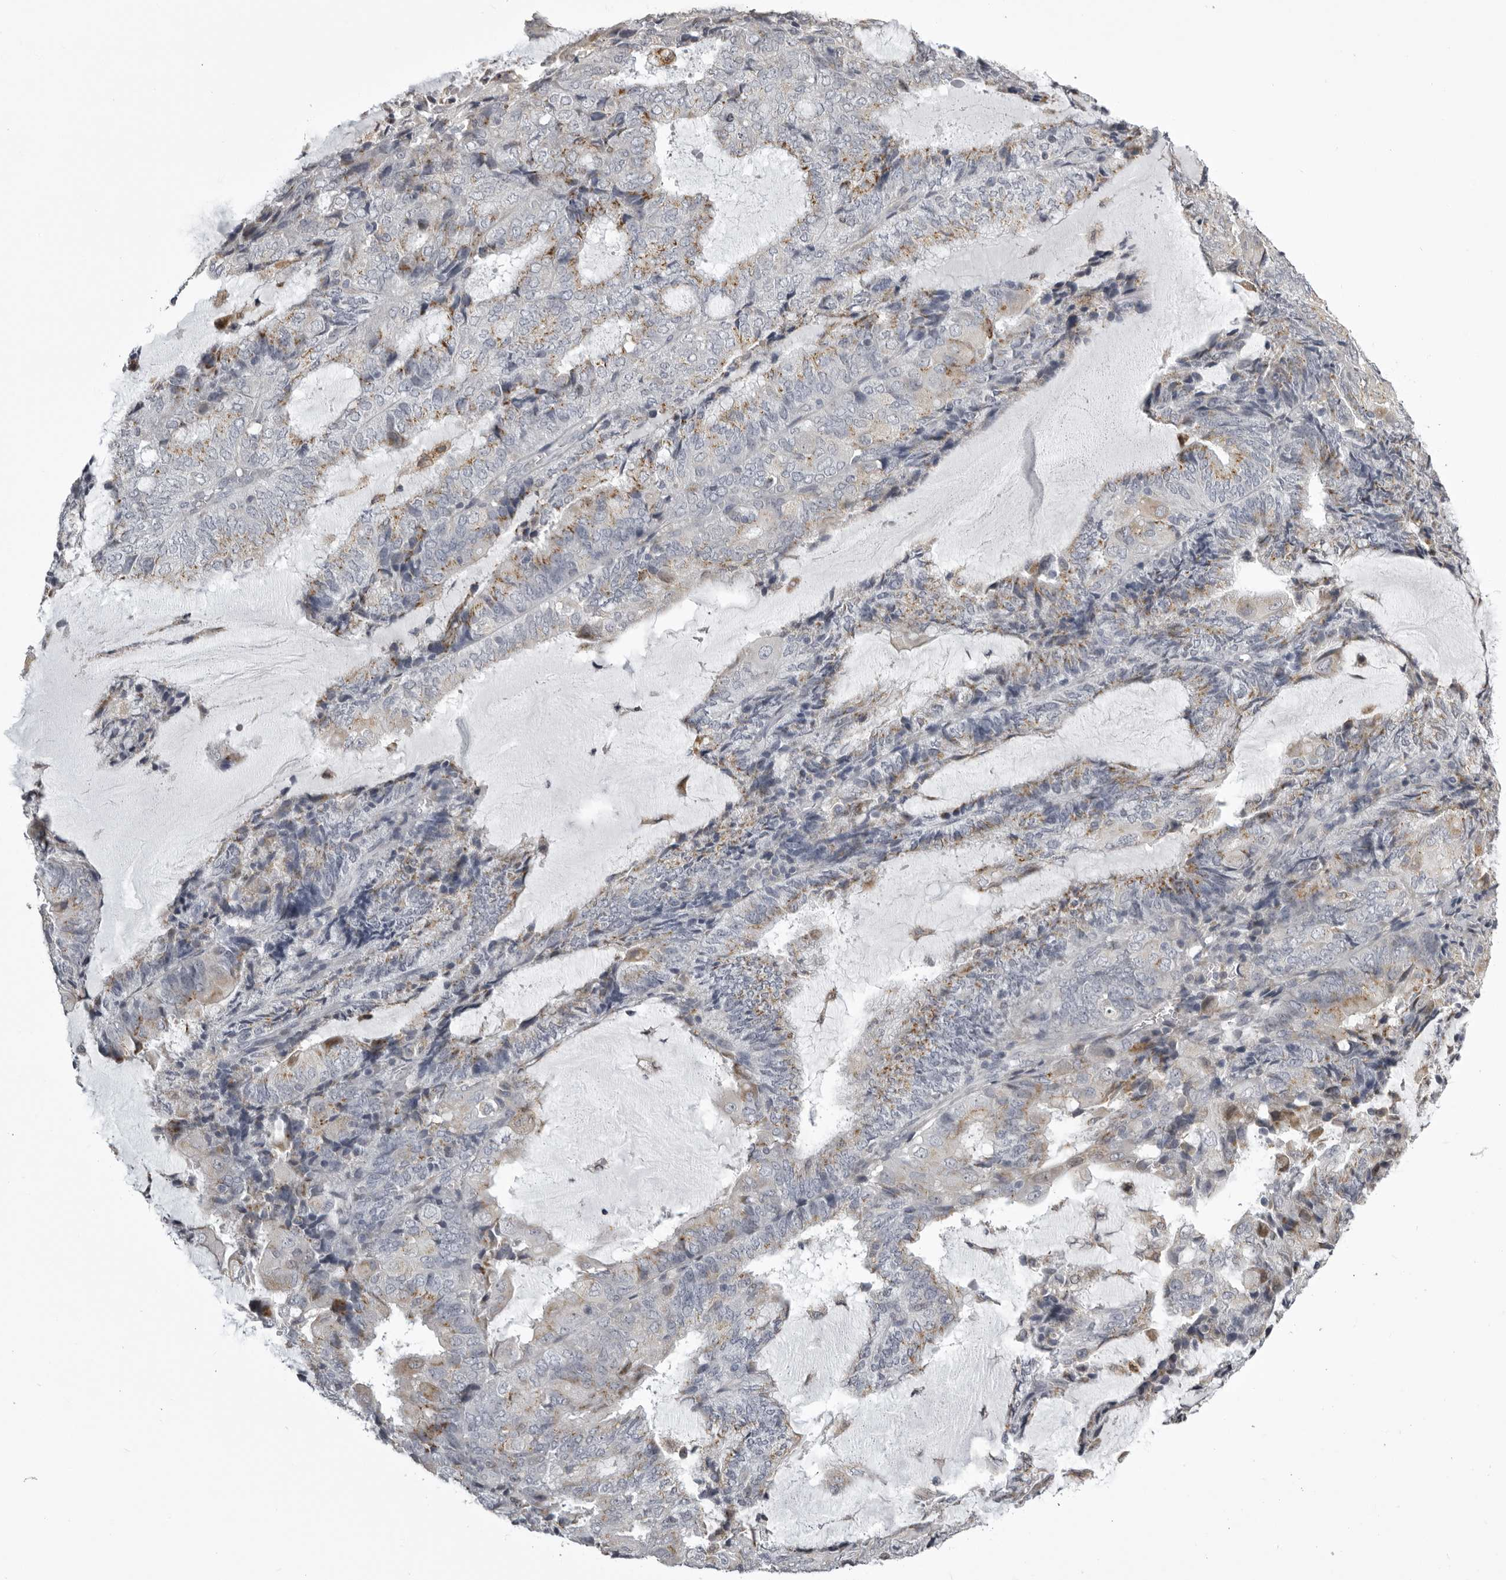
{"staining": {"intensity": "moderate", "quantity": "25%-75%", "location": "cytoplasmic/membranous"}, "tissue": "endometrial cancer", "cell_type": "Tumor cells", "image_type": "cancer", "snomed": [{"axis": "morphology", "description": "Adenocarcinoma, NOS"}, {"axis": "topography", "description": "Endometrium"}], "caption": "Protein expression analysis of human endometrial cancer reveals moderate cytoplasmic/membranous staining in approximately 25%-75% of tumor cells. The protein is stained brown, and the nuclei are stained in blue (DAB IHC with brightfield microscopy, high magnification).", "gene": "NCEH1", "patient": {"sex": "female", "age": 81}}